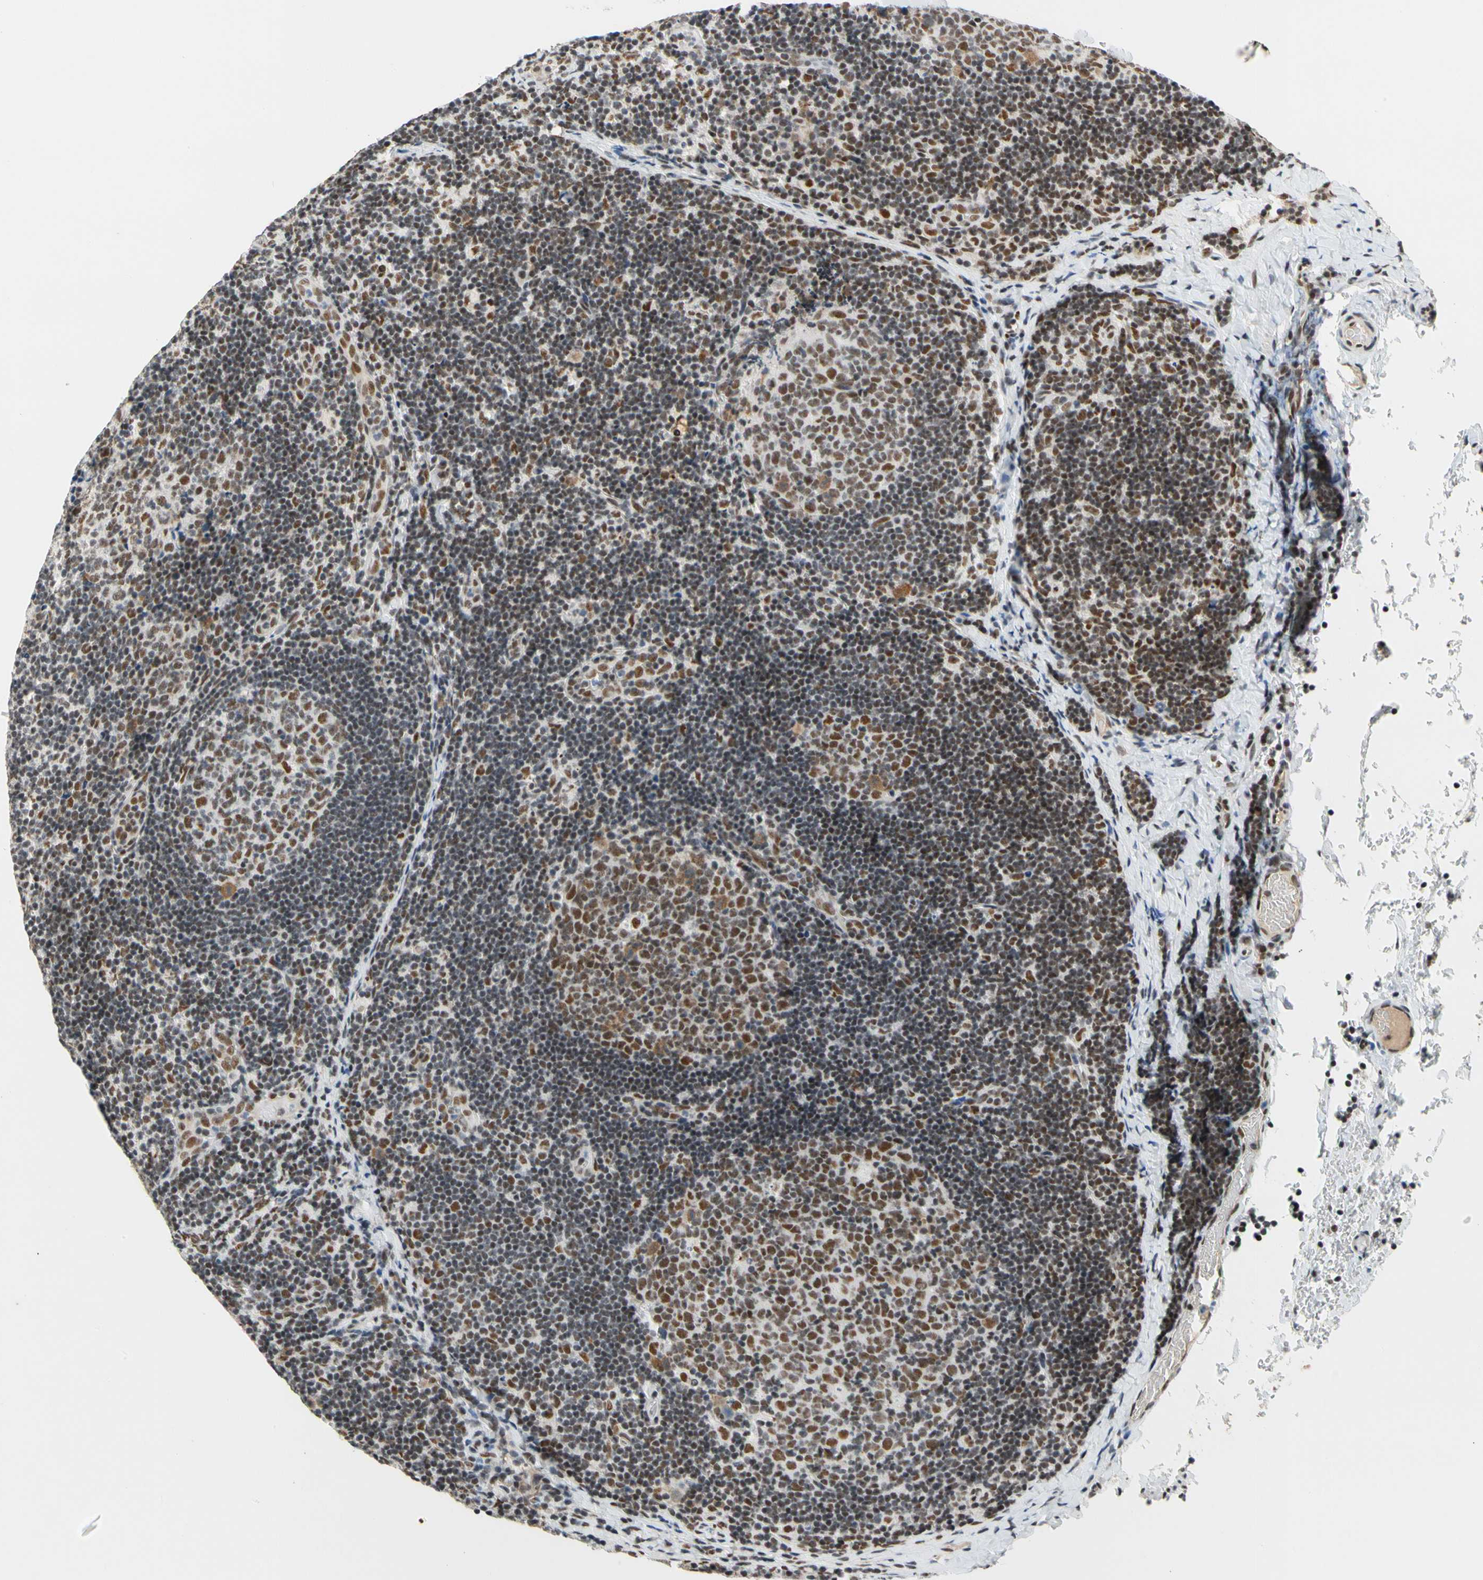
{"staining": {"intensity": "strong", "quantity": ">75%", "location": "nuclear"}, "tissue": "lymph node", "cell_type": "Germinal center cells", "image_type": "normal", "snomed": [{"axis": "morphology", "description": "Normal tissue, NOS"}, {"axis": "topography", "description": "Lymph node"}], "caption": "Lymph node was stained to show a protein in brown. There is high levels of strong nuclear positivity in about >75% of germinal center cells. (DAB (3,3'-diaminobenzidine) = brown stain, brightfield microscopy at high magnification).", "gene": "ZSCAN16", "patient": {"sex": "female", "age": 14}}